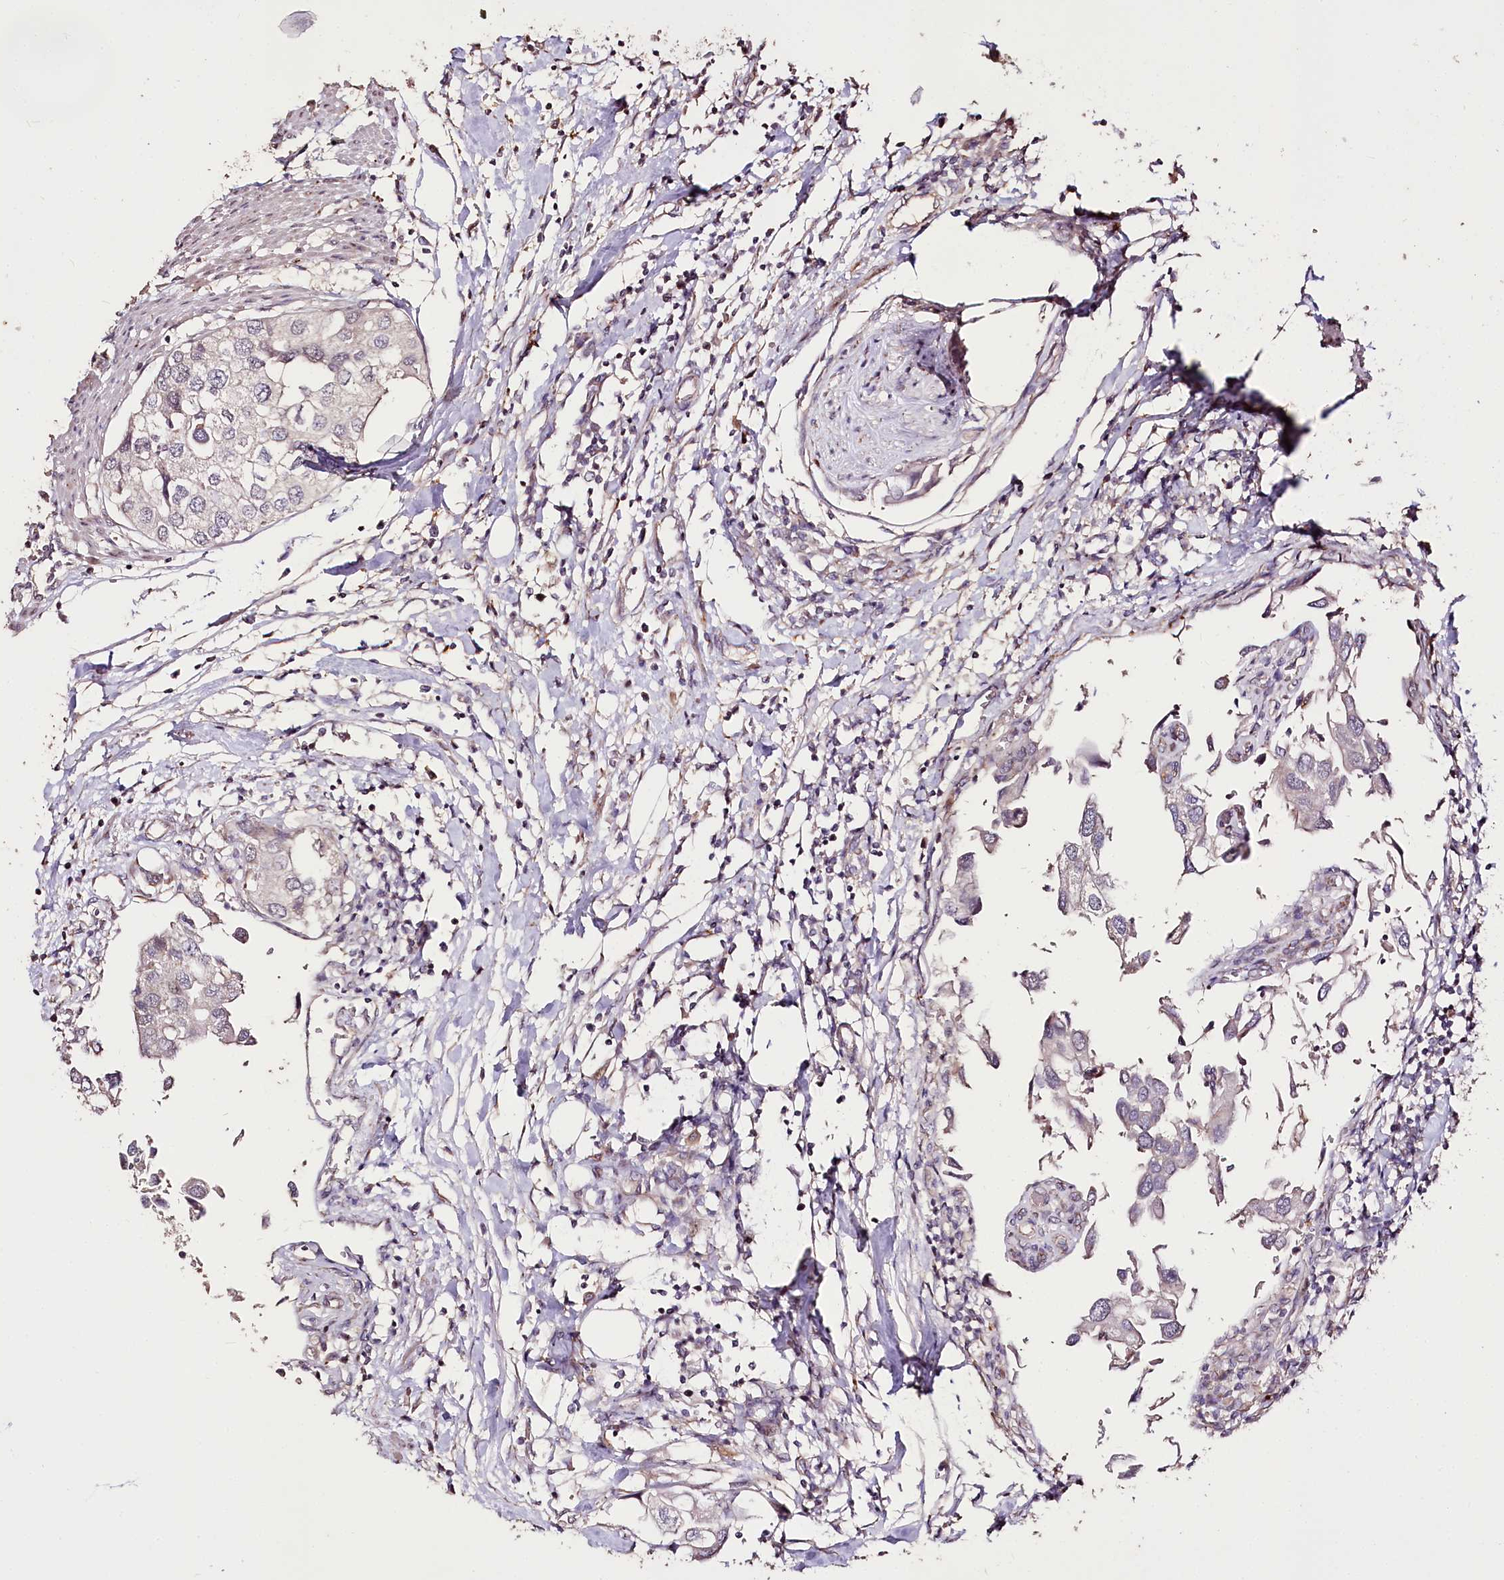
{"staining": {"intensity": "negative", "quantity": "none", "location": "none"}, "tissue": "urothelial cancer", "cell_type": "Tumor cells", "image_type": "cancer", "snomed": [{"axis": "morphology", "description": "Urothelial carcinoma, High grade"}, {"axis": "topography", "description": "Urinary bladder"}], "caption": "Micrograph shows no protein staining in tumor cells of urothelial cancer tissue. (DAB (3,3'-diaminobenzidine) immunohistochemistry (IHC) with hematoxylin counter stain).", "gene": "CARD19", "patient": {"sex": "male", "age": 64}}